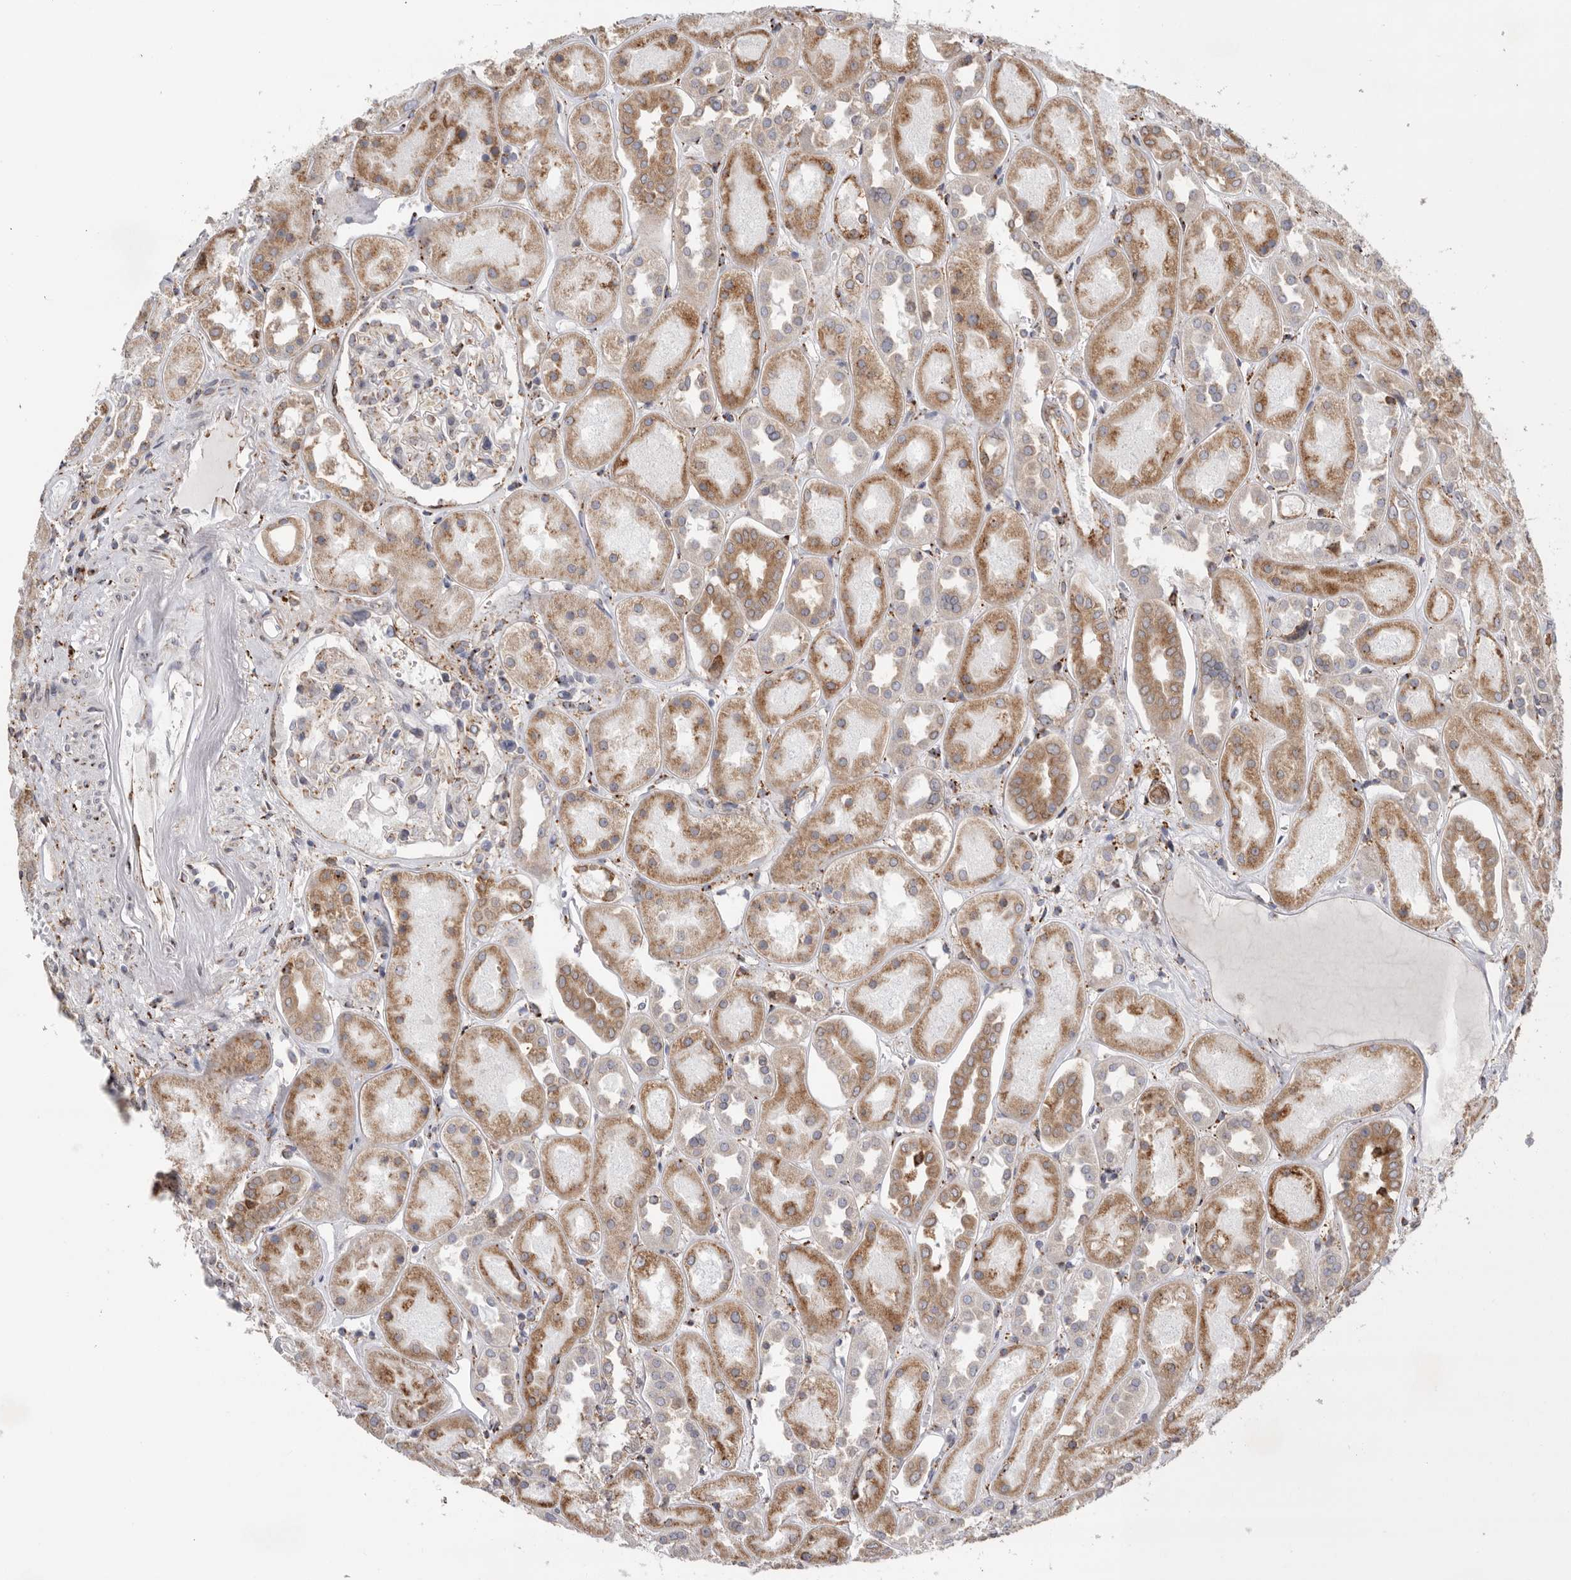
{"staining": {"intensity": "weak", "quantity": "25%-75%", "location": "cytoplasmic/membranous"}, "tissue": "kidney", "cell_type": "Cells in glomeruli", "image_type": "normal", "snomed": [{"axis": "morphology", "description": "Normal tissue, NOS"}, {"axis": "topography", "description": "Kidney"}], "caption": "This micrograph demonstrates normal kidney stained with IHC to label a protein in brown. The cytoplasmic/membranous of cells in glomeruli show weak positivity for the protein. Nuclei are counter-stained blue.", "gene": "GANAB", "patient": {"sex": "male", "age": 70}}